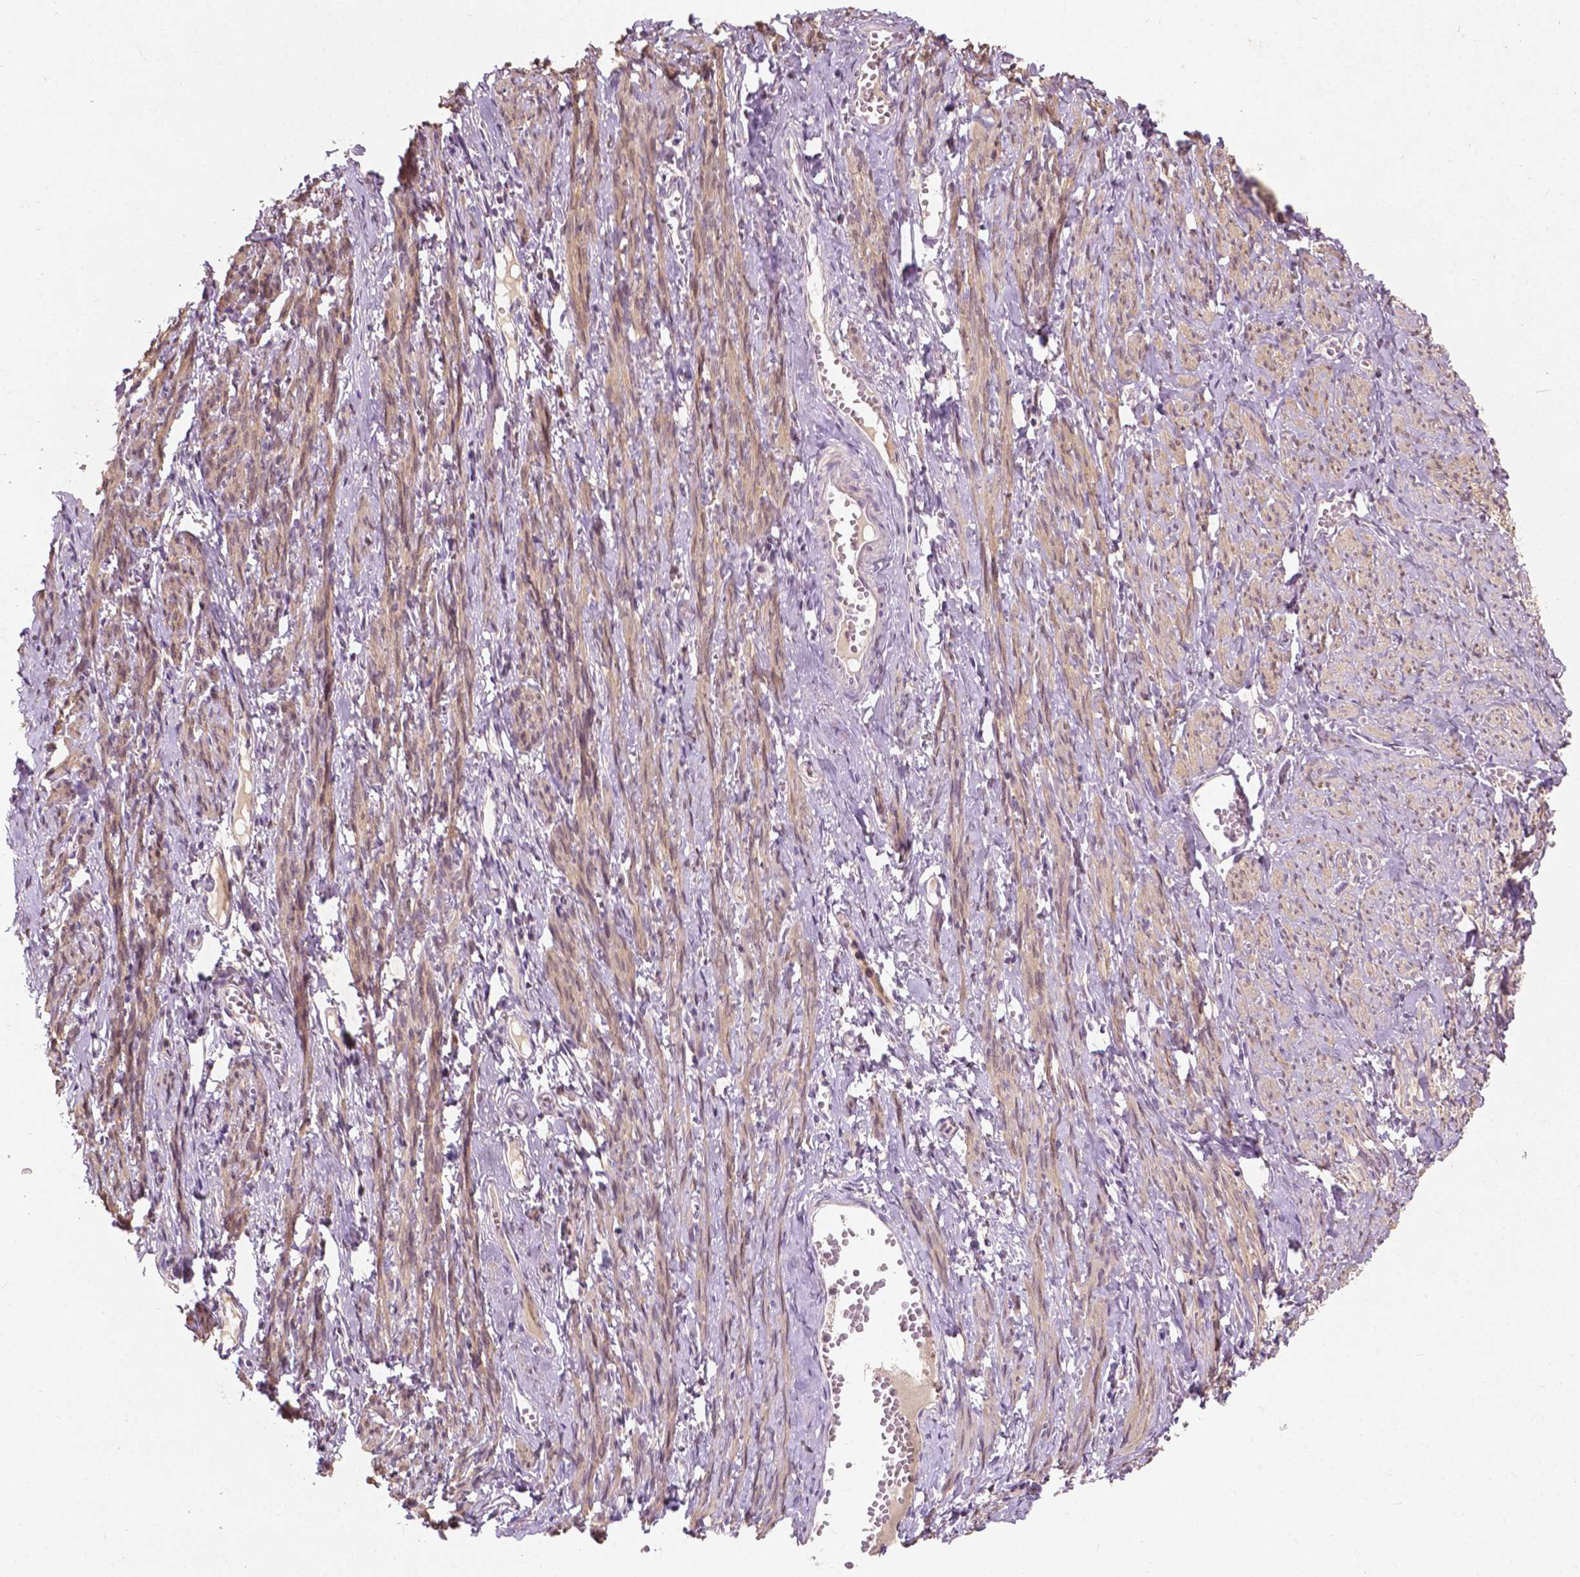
{"staining": {"intensity": "weak", "quantity": "25%-75%", "location": "cytoplasmic/membranous"}, "tissue": "smooth muscle", "cell_type": "Smooth muscle cells", "image_type": "normal", "snomed": [{"axis": "morphology", "description": "Normal tissue, NOS"}, {"axis": "topography", "description": "Smooth muscle"}], "caption": "DAB (3,3'-diaminobenzidine) immunohistochemical staining of benign human smooth muscle reveals weak cytoplasmic/membranous protein staining in approximately 25%-75% of smooth muscle cells. (IHC, brightfield microscopy, high magnification).", "gene": "GPR37", "patient": {"sex": "female", "age": 65}}